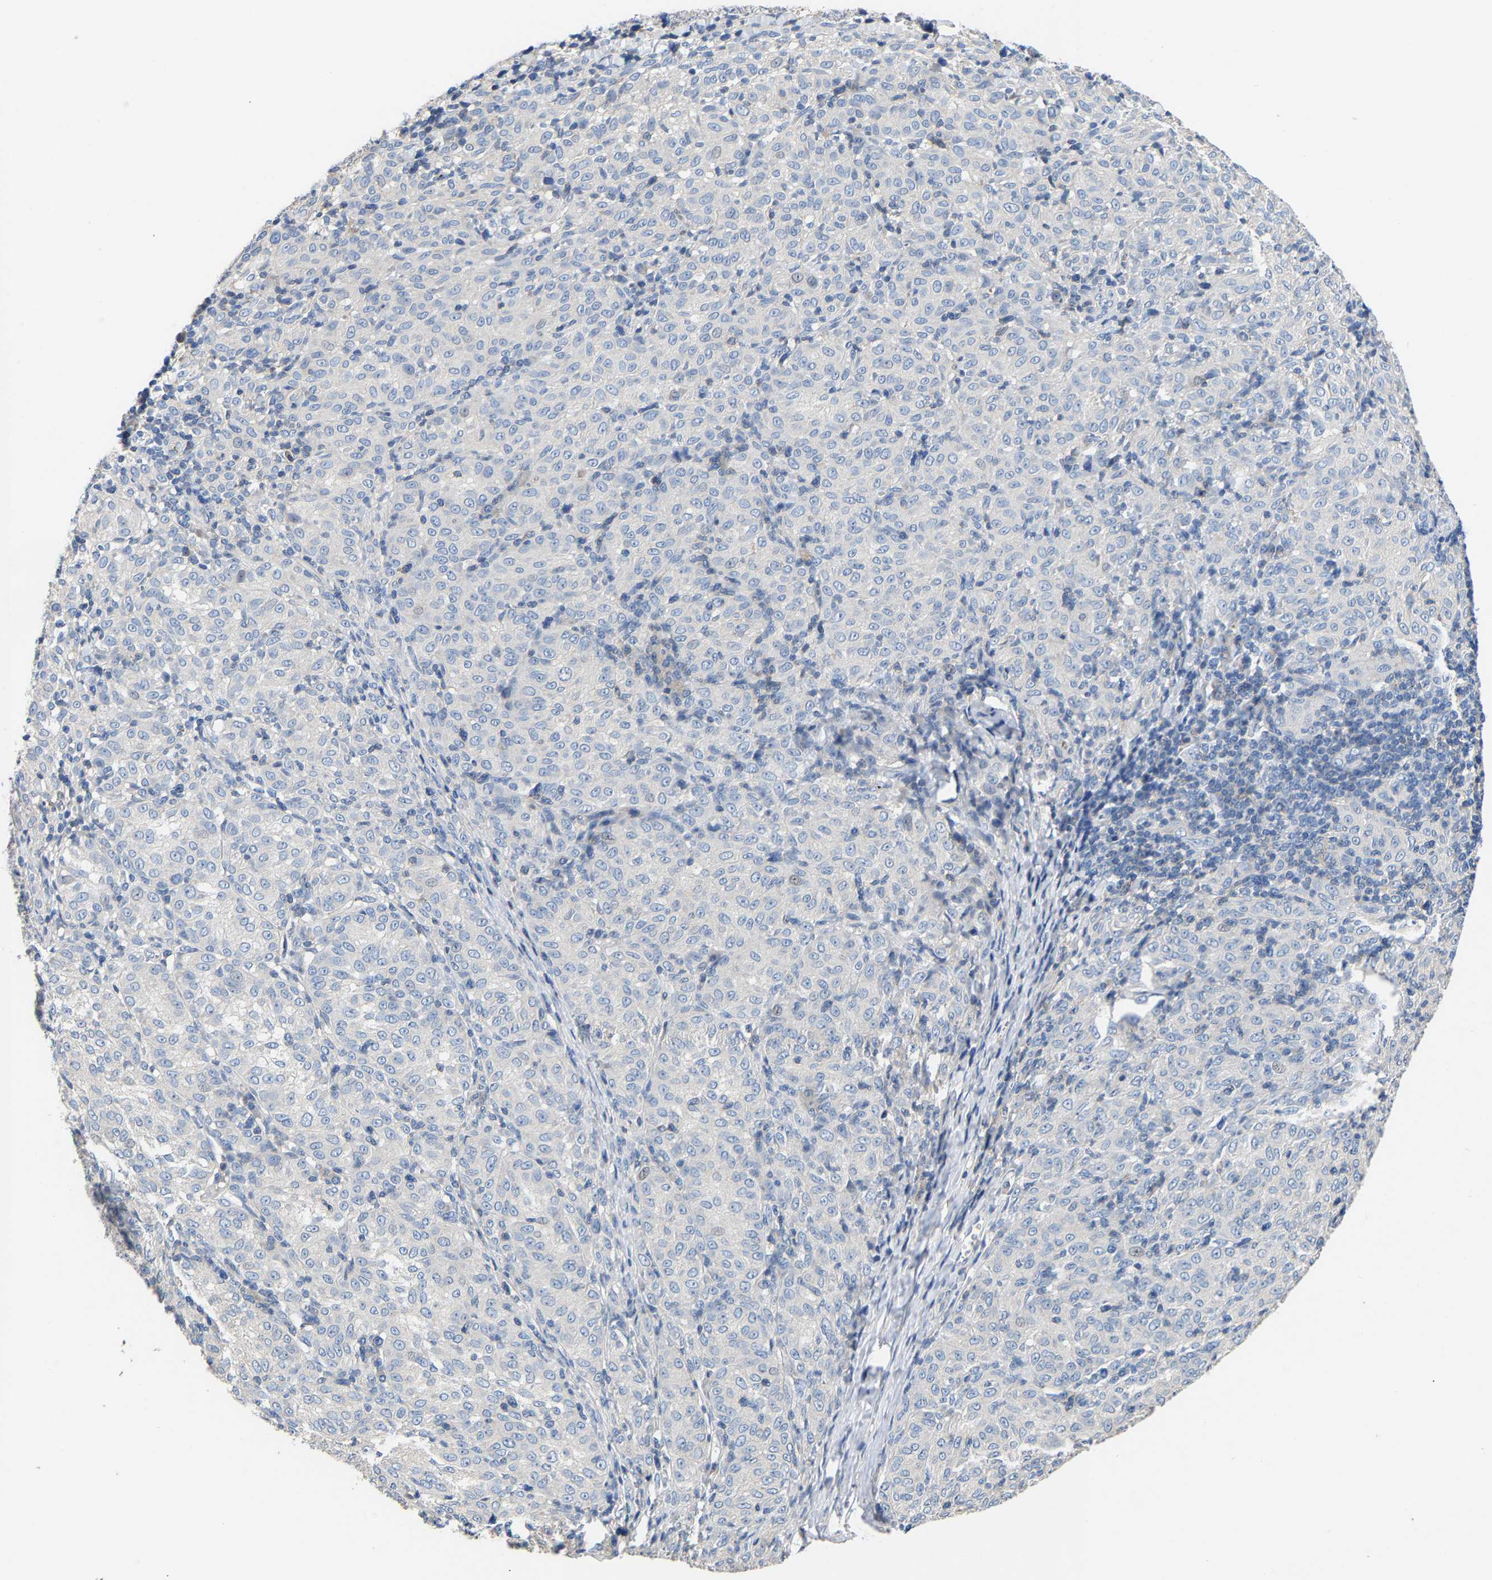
{"staining": {"intensity": "negative", "quantity": "none", "location": "none"}, "tissue": "melanoma", "cell_type": "Tumor cells", "image_type": "cancer", "snomed": [{"axis": "morphology", "description": "Malignant melanoma, NOS"}, {"axis": "topography", "description": "Skin"}], "caption": "Immunohistochemistry micrograph of malignant melanoma stained for a protein (brown), which reveals no staining in tumor cells.", "gene": "CCDC171", "patient": {"sex": "female", "age": 72}}